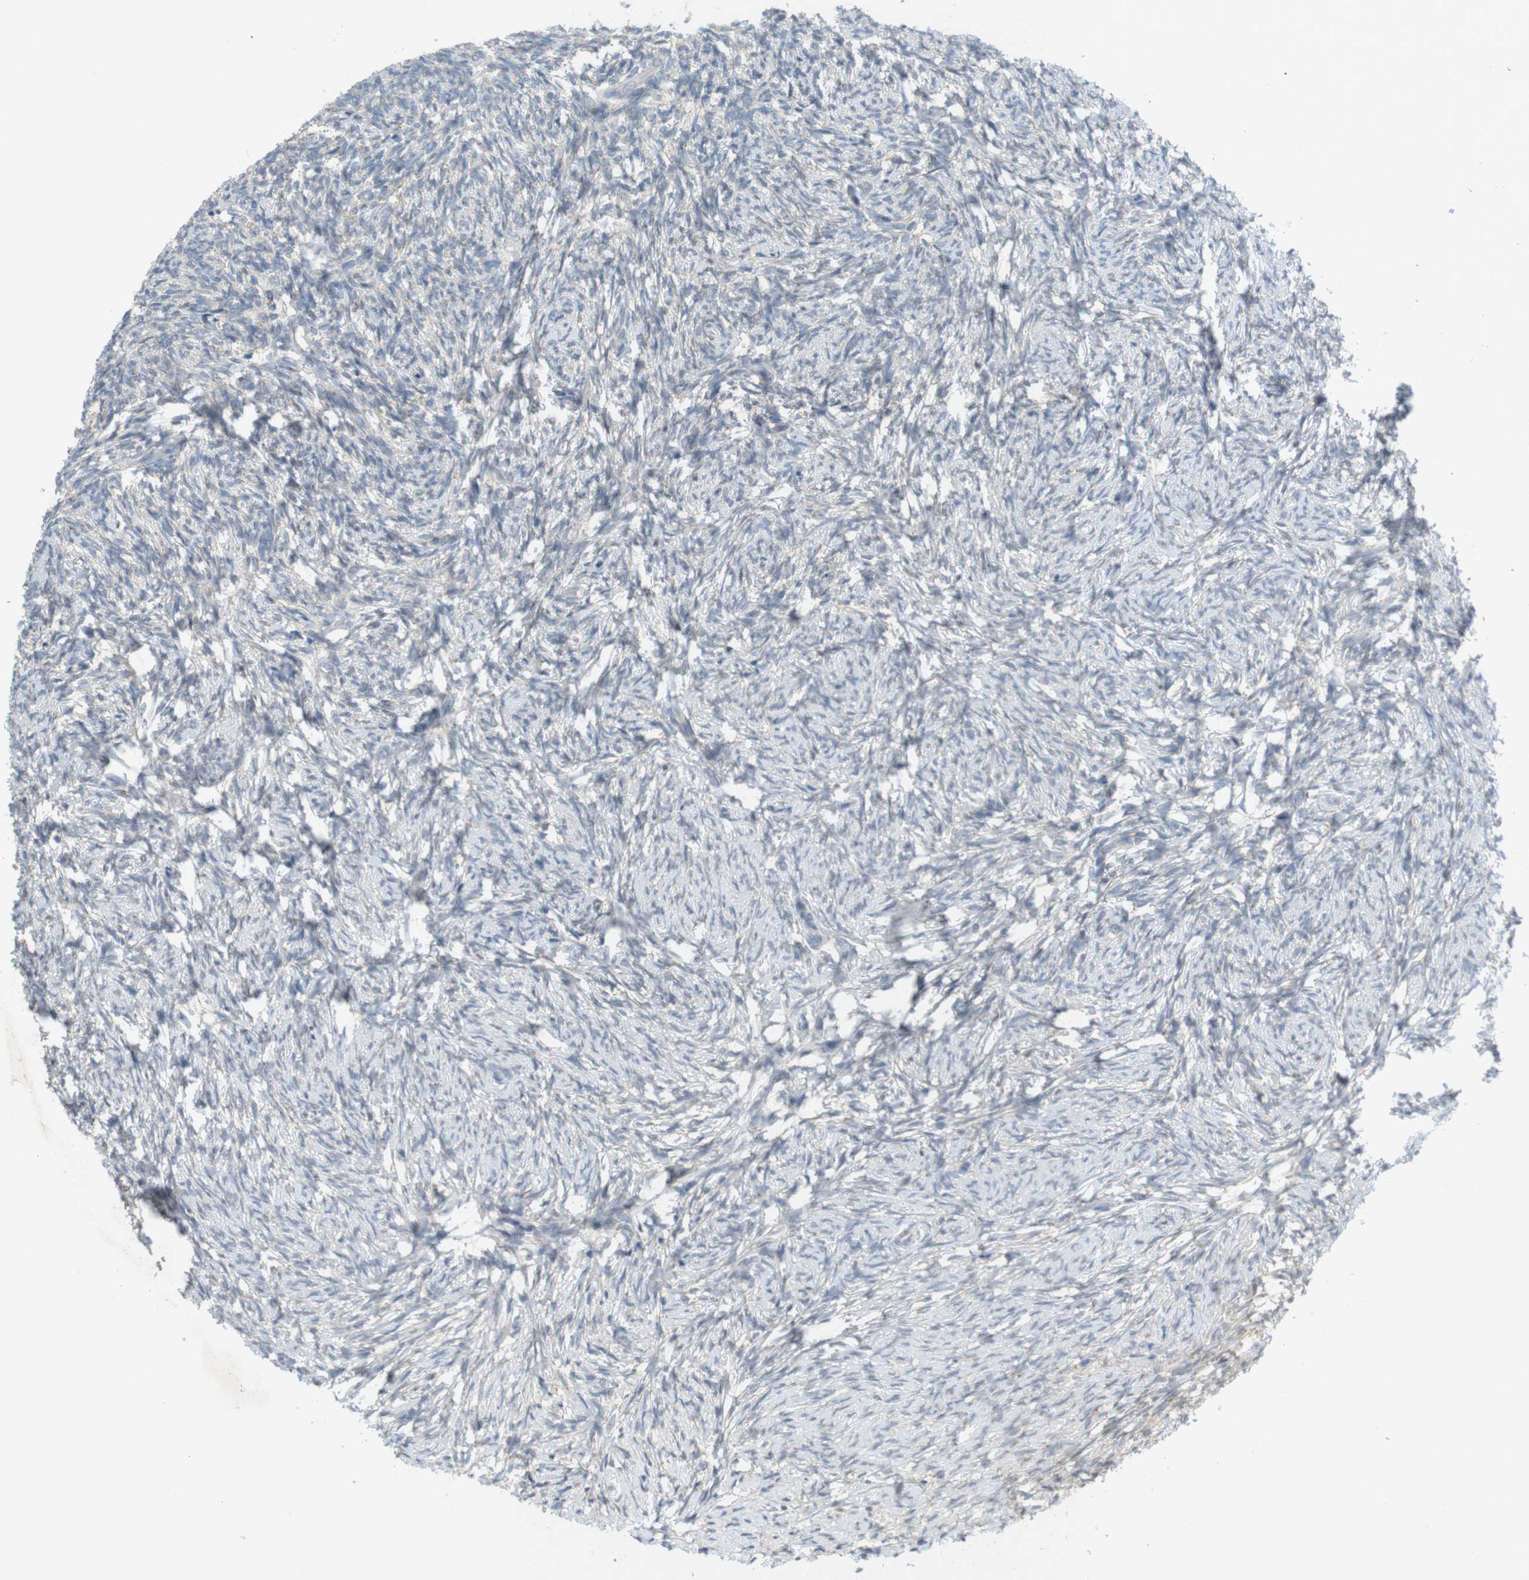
{"staining": {"intensity": "weak", "quantity": ">75%", "location": "cytoplasmic/membranous"}, "tissue": "ovary", "cell_type": "Follicle cells", "image_type": "normal", "snomed": [{"axis": "morphology", "description": "Normal tissue, NOS"}, {"axis": "topography", "description": "Ovary"}], "caption": "Protein analysis of unremarkable ovary shows weak cytoplasmic/membranous expression in about >75% of follicle cells. The staining is performed using DAB brown chromogen to label protein expression. The nuclei are counter-stained blue using hematoxylin.", "gene": "YIPF3", "patient": {"sex": "female", "age": 60}}